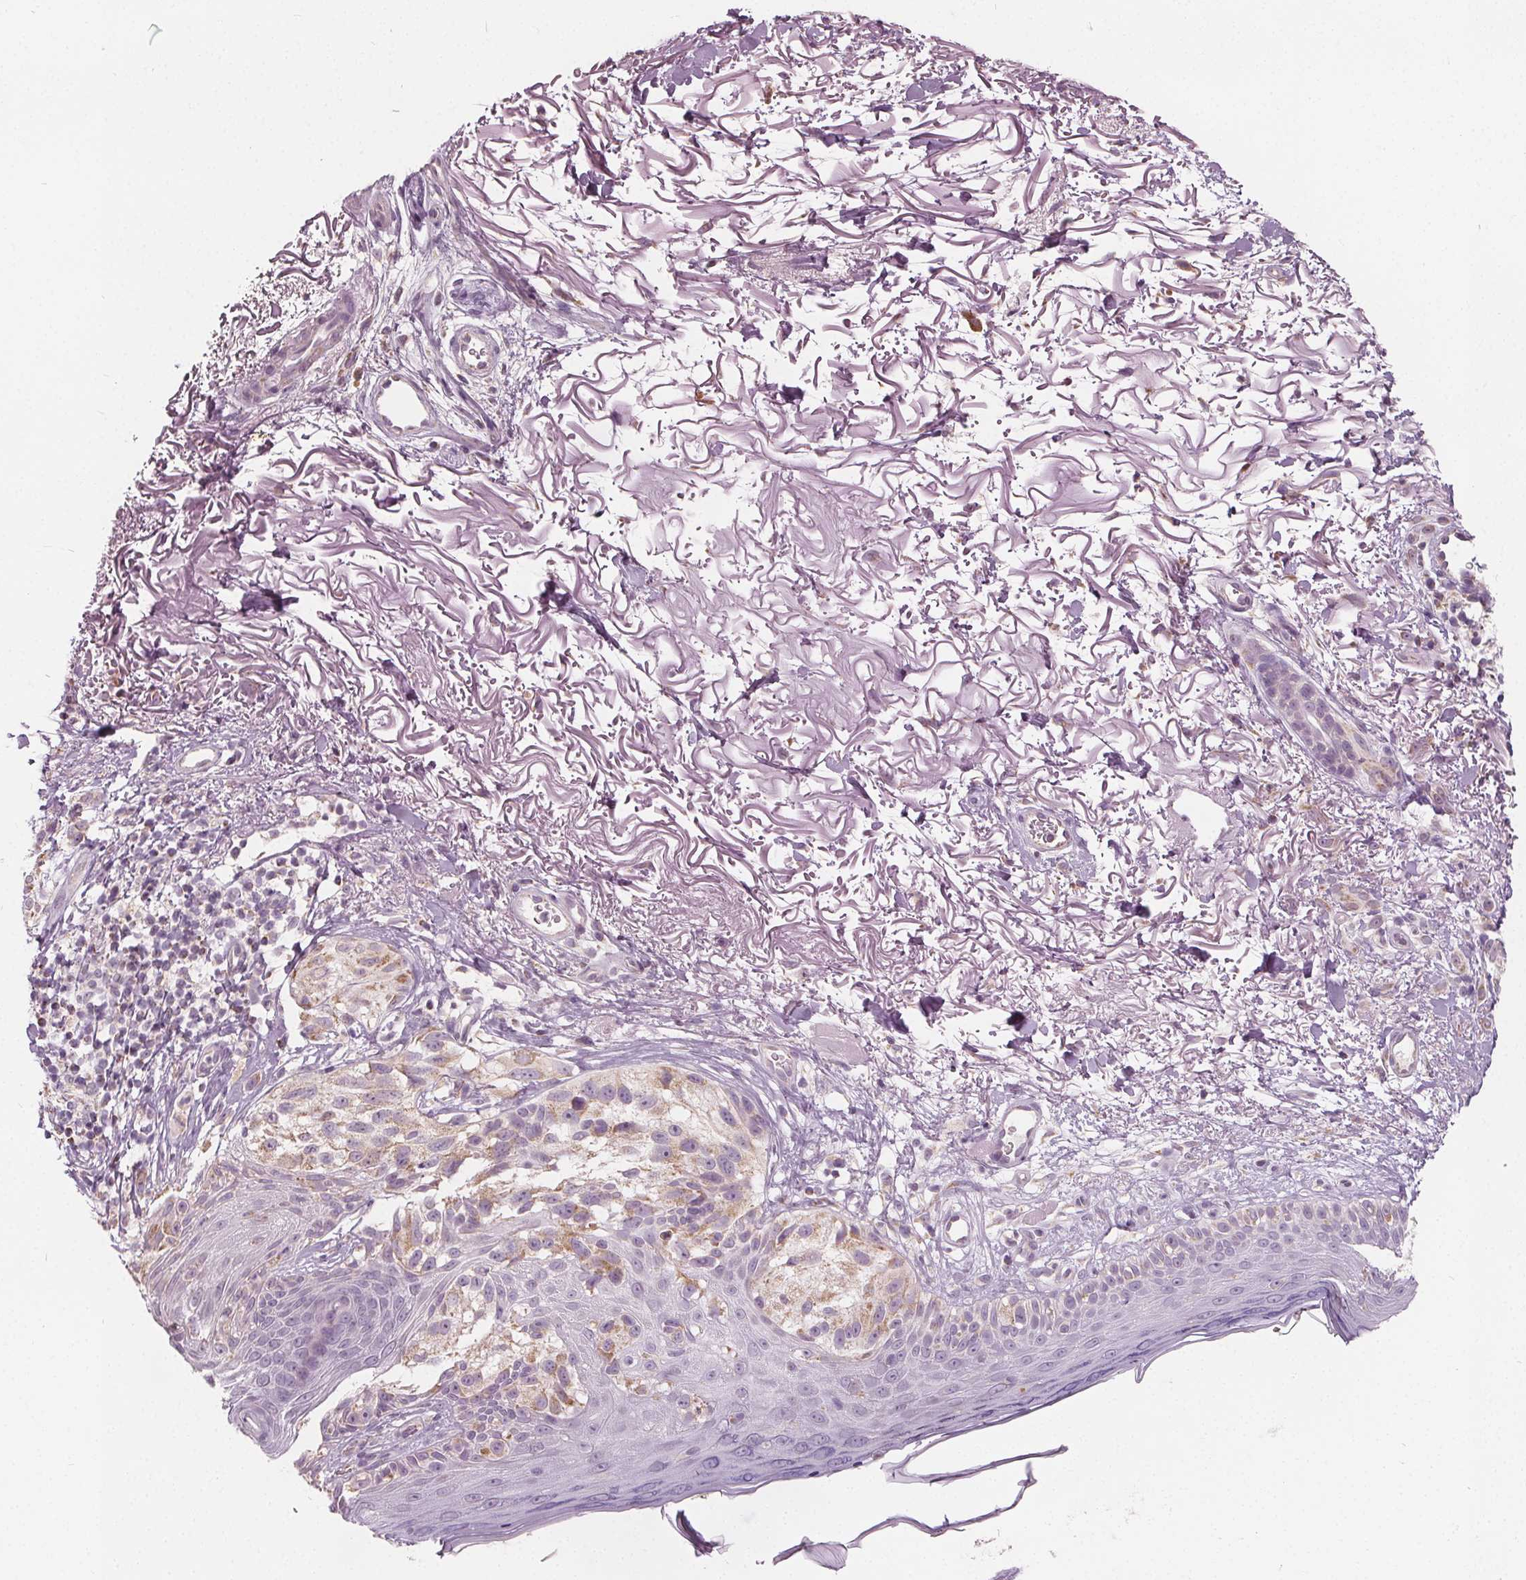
{"staining": {"intensity": "moderate", "quantity": ">75%", "location": "cytoplasmic/membranous"}, "tissue": "melanoma", "cell_type": "Tumor cells", "image_type": "cancer", "snomed": [{"axis": "morphology", "description": "Malignant melanoma, NOS"}, {"axis": "topography", "description": "Skin"}], "caption": "This is an image of immunohistochemistry (IHC) staining of melanoma, which shows moderate positivity in the cytoplasmic/membranous of tumor cells.", "gene": "ECI2", "patient": {"sex": "female", "age": 86}}